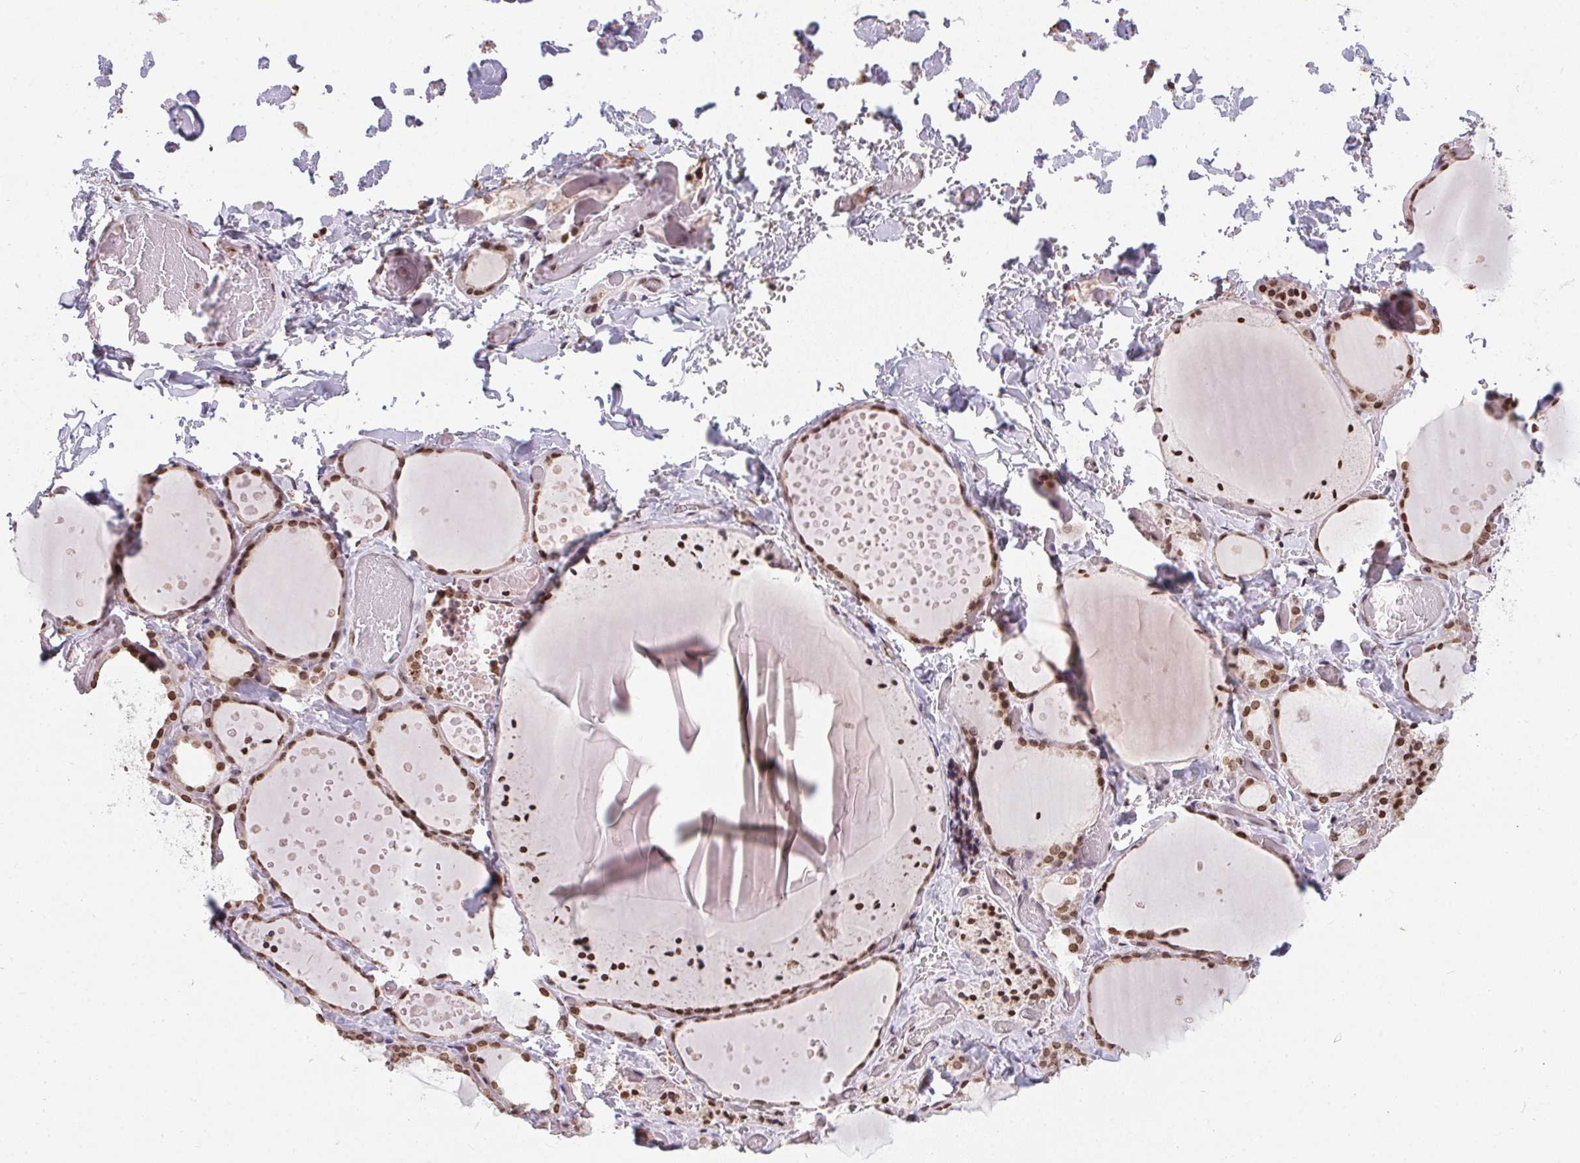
{"staining": {"intensity": "moderate", "quantity": ">75%", "location": "nuclear"}, "tissue": "thyroid gland", "cell_type": "Glandular cells", "image_type": "normal", "snomed": [{"axis": "morphology", "description": "Normal tissue, NOS"}, {"axis": "topography", "description": "Thyroid gland"}], "caption": "High-magnification brightfield microscopy of normal thyroid gland stained with DAB (3,3'-diaminobenzidine) (brown) and counterstained with hematoxylin (blue). glandular cells exhibit moderate nuclear expression is identified in about>75% of cells. (brown staining indicates protein expression, while blue staining denotes nuclei).", "gene": "RNF181", "patient": {"sex": "female", "age": 36}}